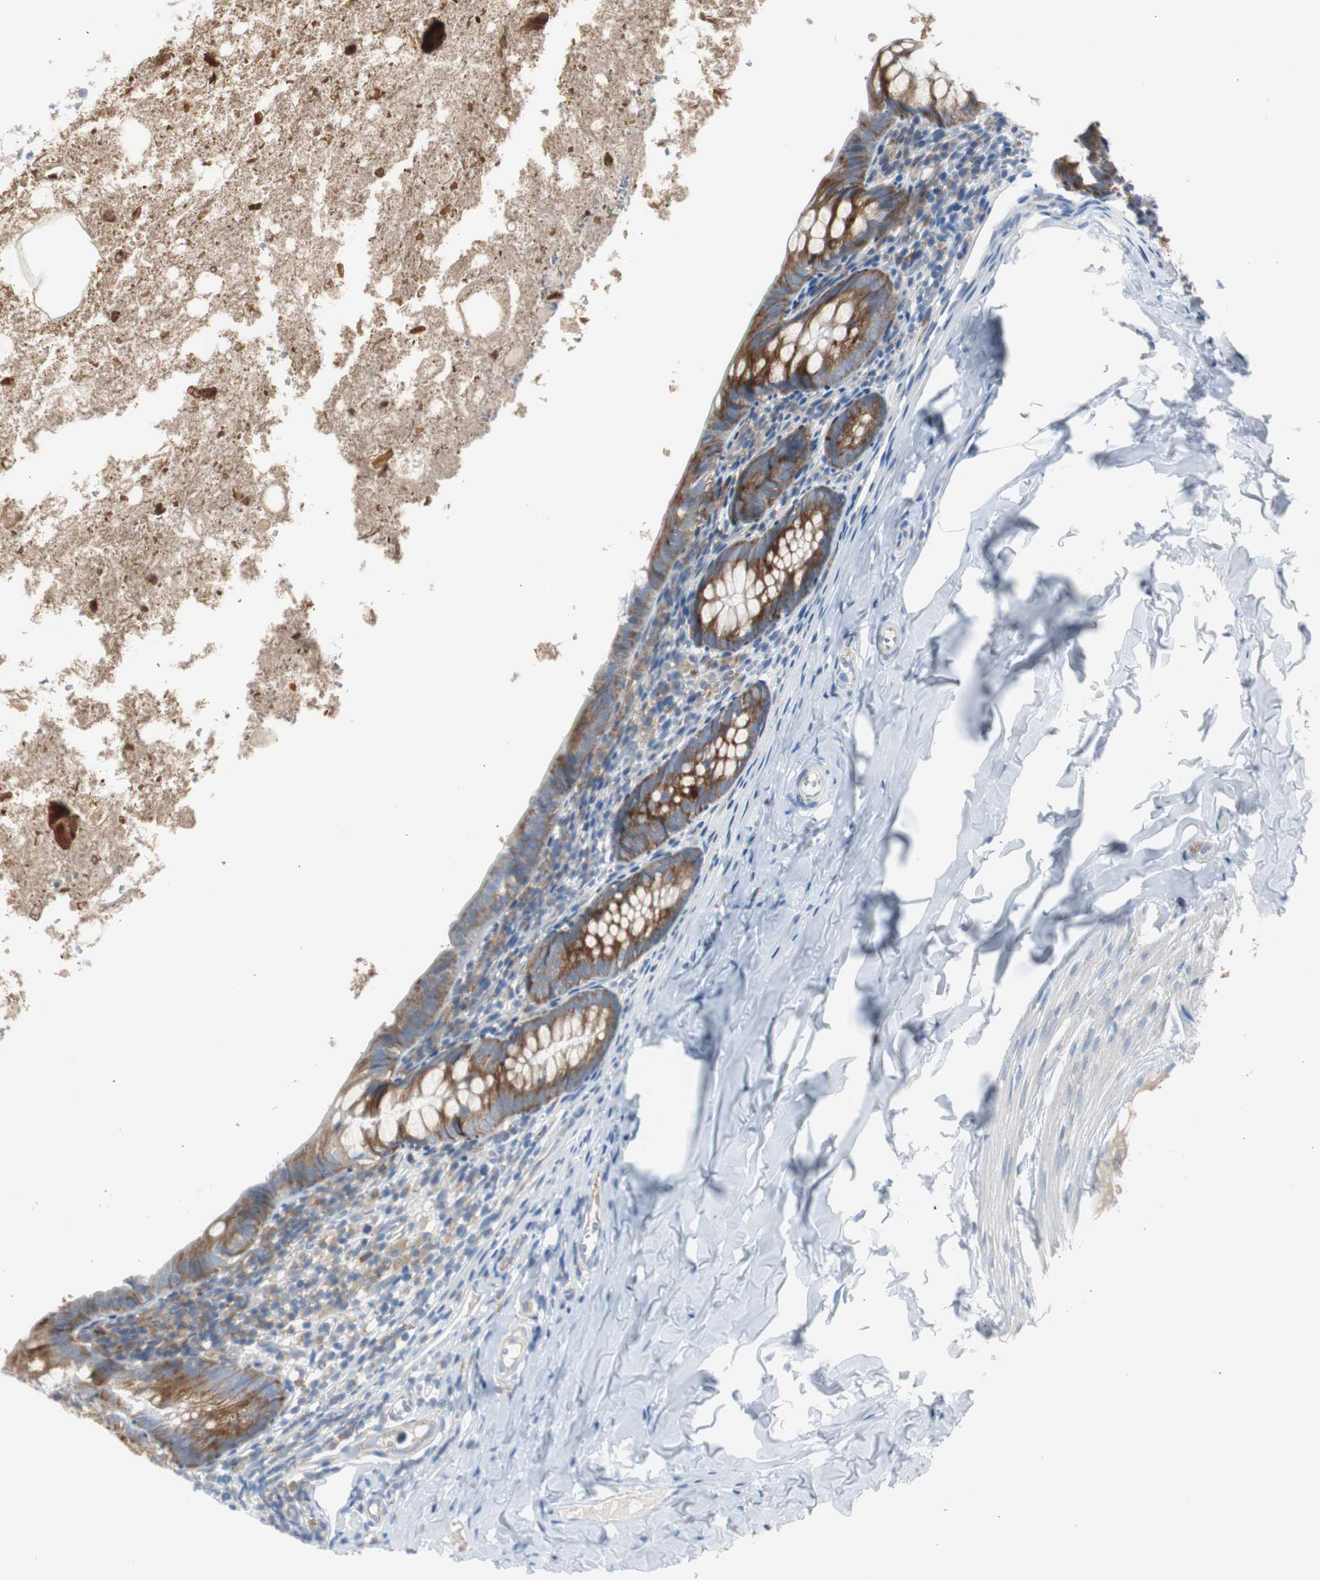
{"staining": {"intensity": "moderate", "quantity": ">75%", "location": "cytoplasmic/membranous"}, "tissue": "appendix", "cell_type": "Glandular cells", "image_type": "normal", "snomed": [{"axis": "morphology", "description": "Normal tissue, NOS"}, {"axis": "topography", "description": "Appendix"}], "caption": "Immunohistochemical staining of unremarkable appendix demonstrates >75% levels of moderate cytoplasmic/membranous protein staining in about >75% of glandular cells. The protein is stained brown, and the nuclei are stained in blue (DAB (3,3'-diaminobenzidine) IHC with brightfield microscopy, high magnification).", "gene": "RPS12", "patient": {"sex": "female", "age": 10}}